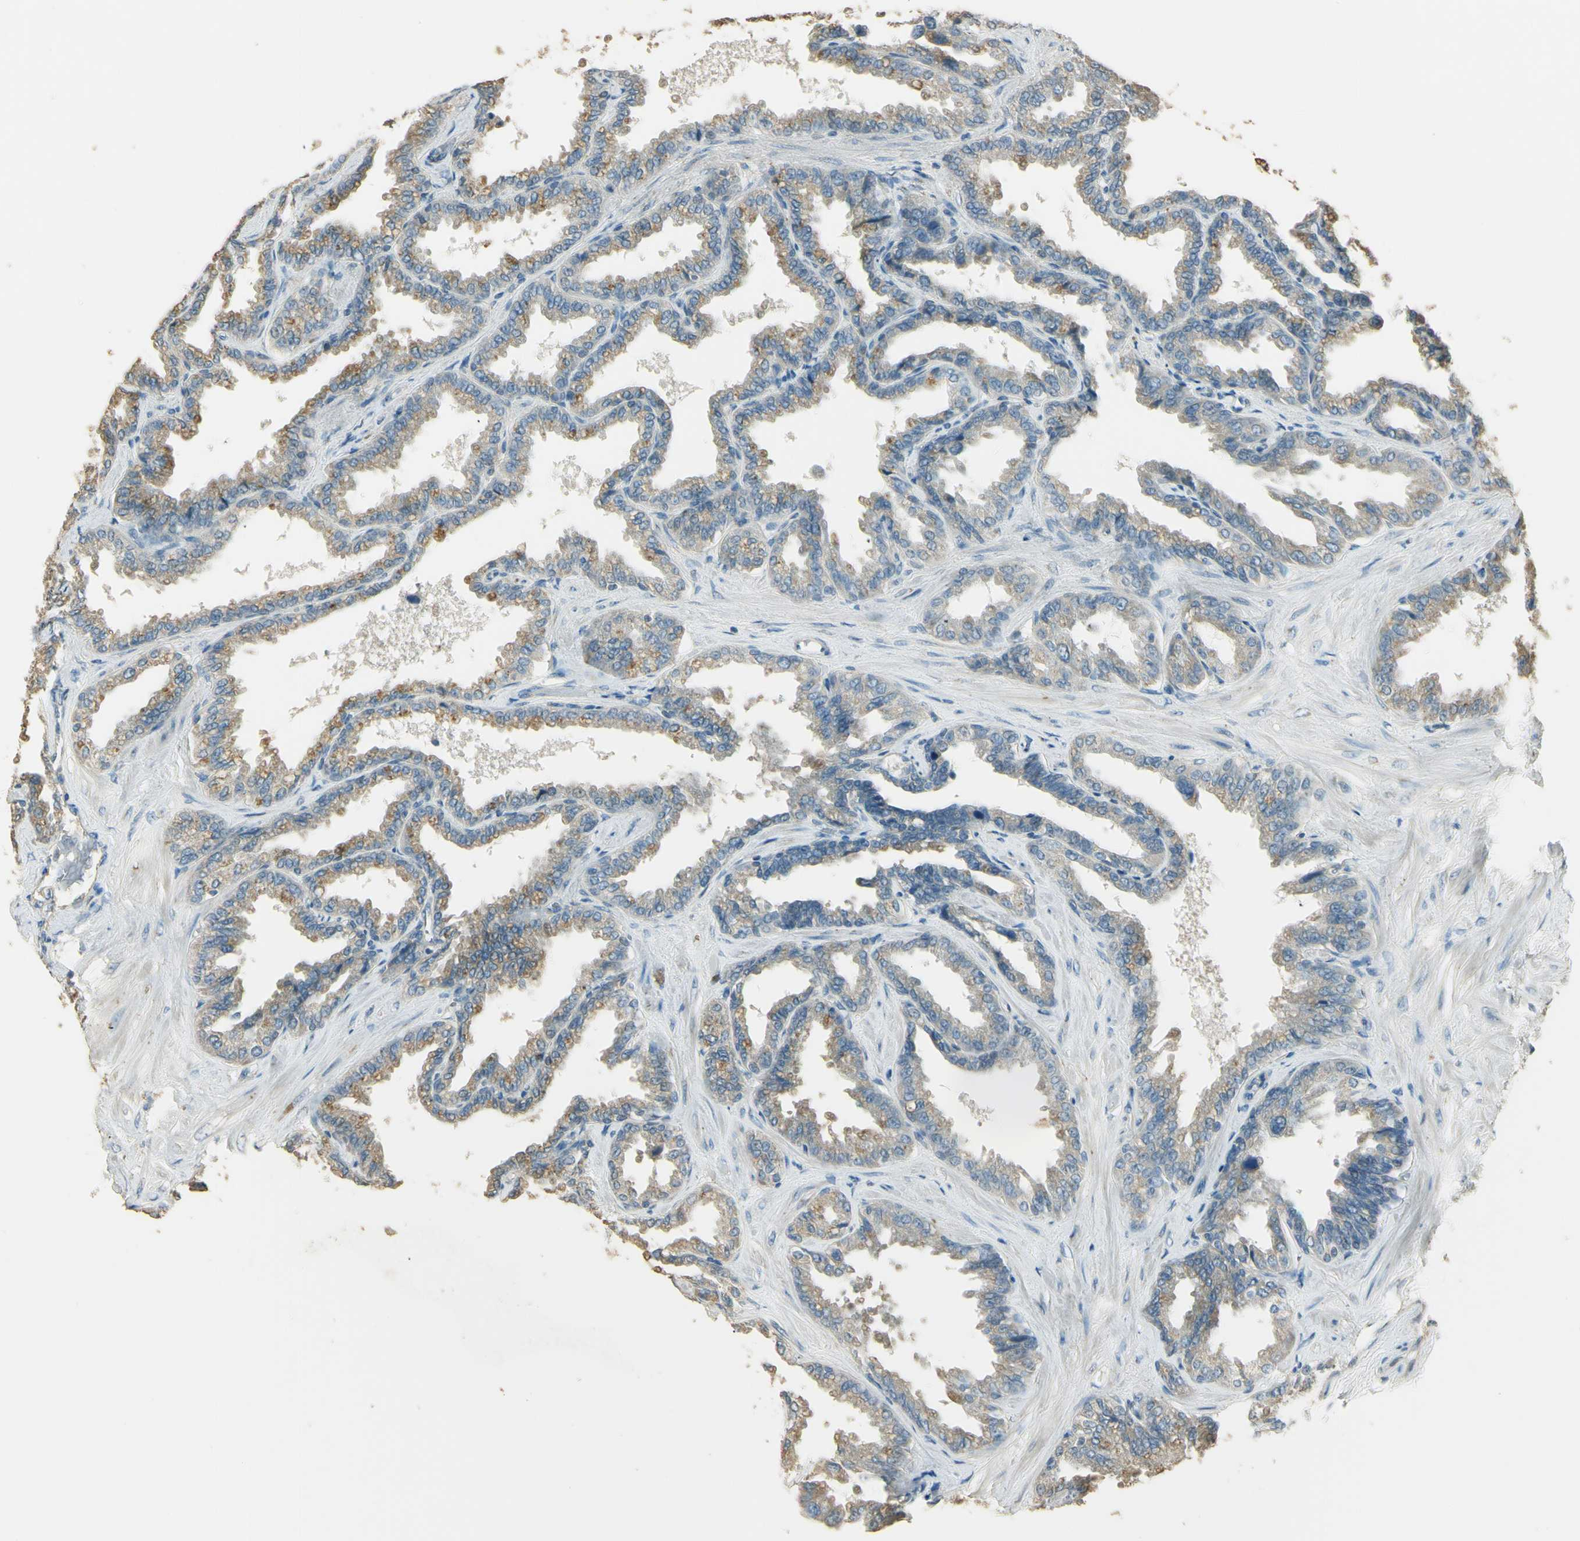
{"staining": {"intensity": "weak", "quantity": "25%-75%", "location": "cytoplasmic/membranous"}, "tissue": "seminal vesicle", "cell_type": "Glandular cells", "image_type": "normal", "snomed": [{"axis": "morphology", "description": "Normal tissue, NOS"}, {"axis": "topography", "description": "Seminal veicle"}], "caption": "A brown stain labels weak cytoplasmic/membranous positivity of a protein in glandular cells of normal seminal vesicle. Nuclei are stained in blue.", "gene": "UXS1", "patient": {"sex": "male", "age": 46}}